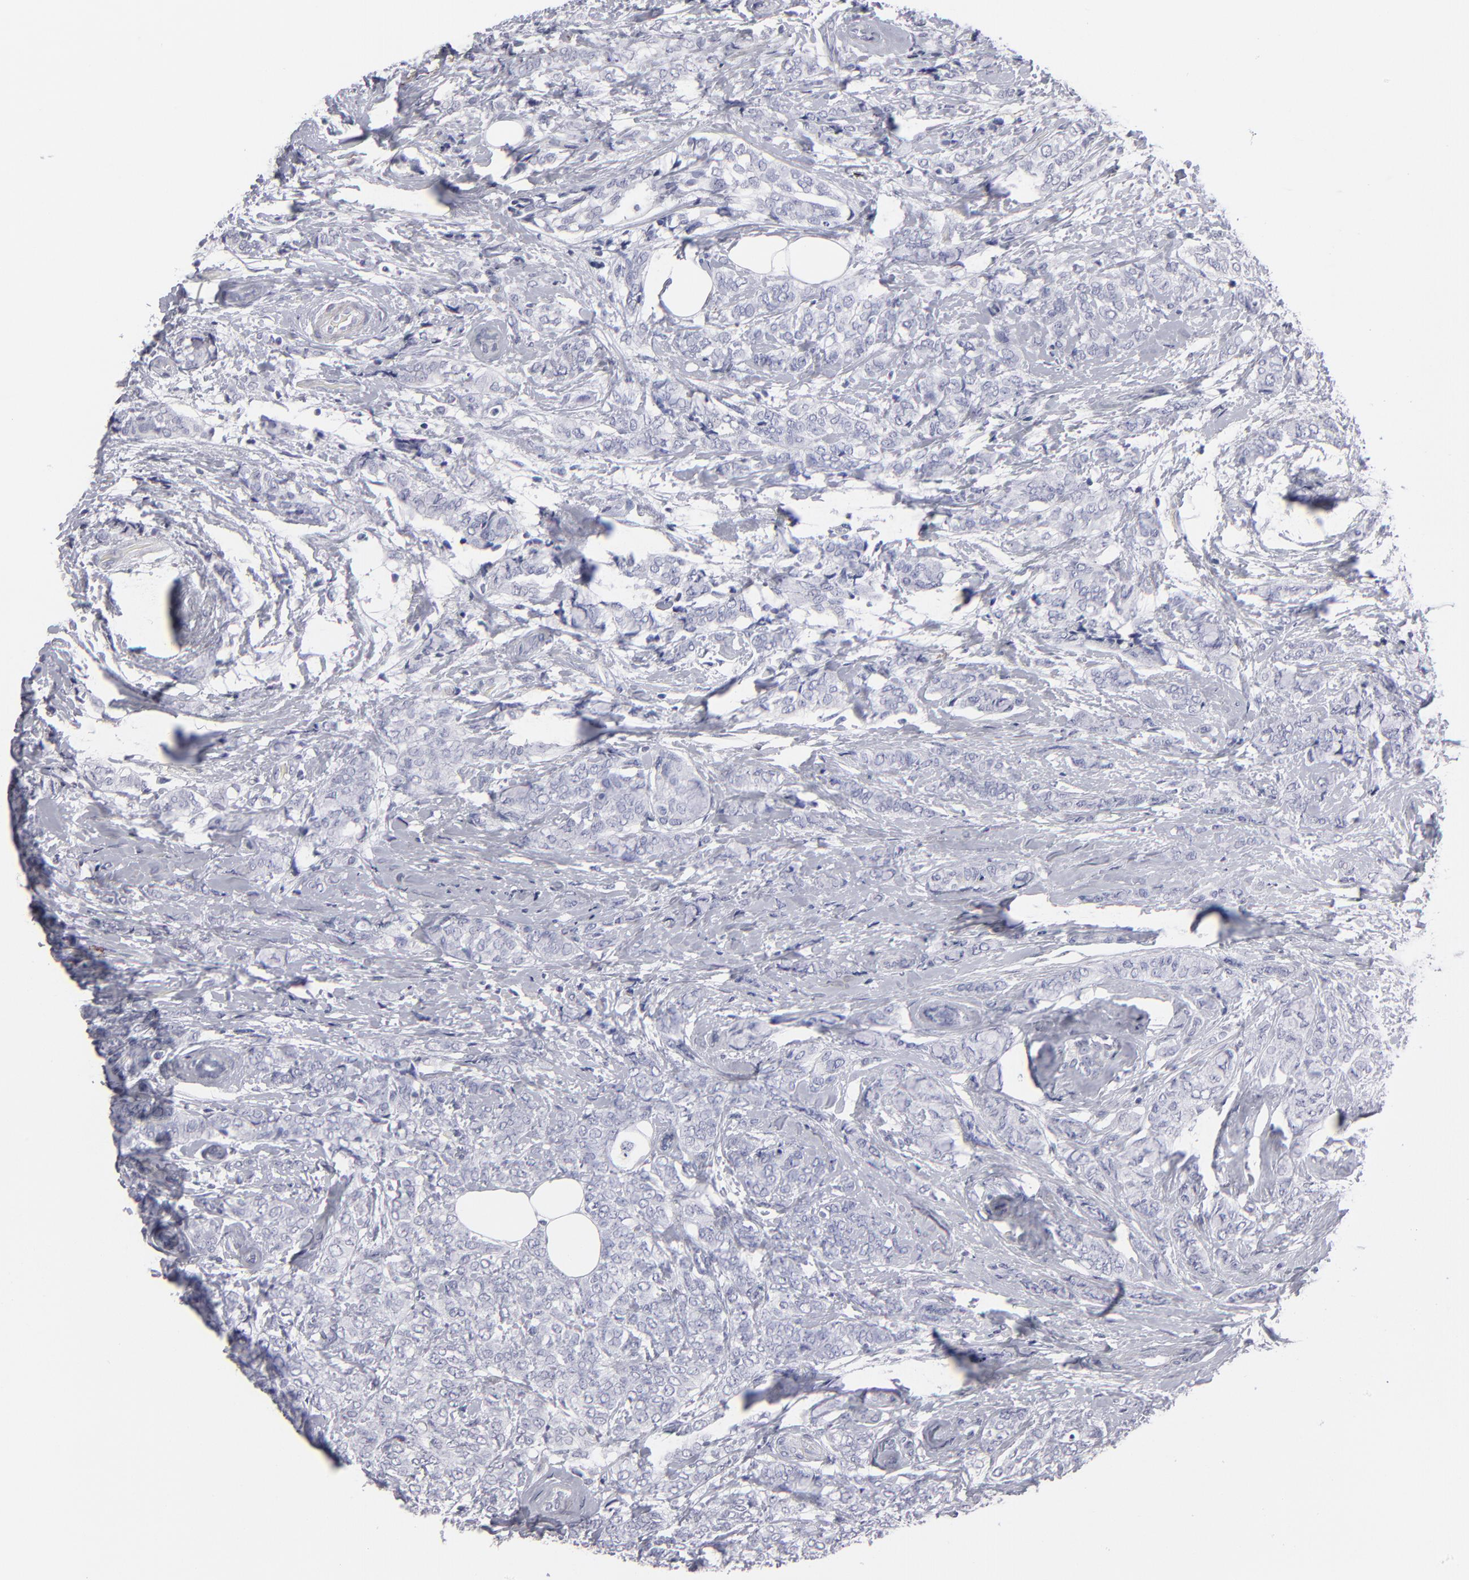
{"staining": {"intensity": "negative", "quantity": "none", "location": "none"}, "tissue": "breast cancer", "cell_type": "Tumor cells", "image_type": "cancer", "snomed": [{"axis": "morphology", "description": "Lobular carcinoma"}, {"axis": "topography", "description": "Breast"}], "caption": "This is a photomicrograph of immunohistochemistry staining of breast cancer (lobular carcinoma), which shows no expression in tumor cells. Brightfield microscopy of IHC stained with DAB (3,3'-diaminobenzidine) (brown) and hematoxylin (blue), captured at high magnification.", "gene": "CADM3", "patient": {"sex": "female", "age": 60}}